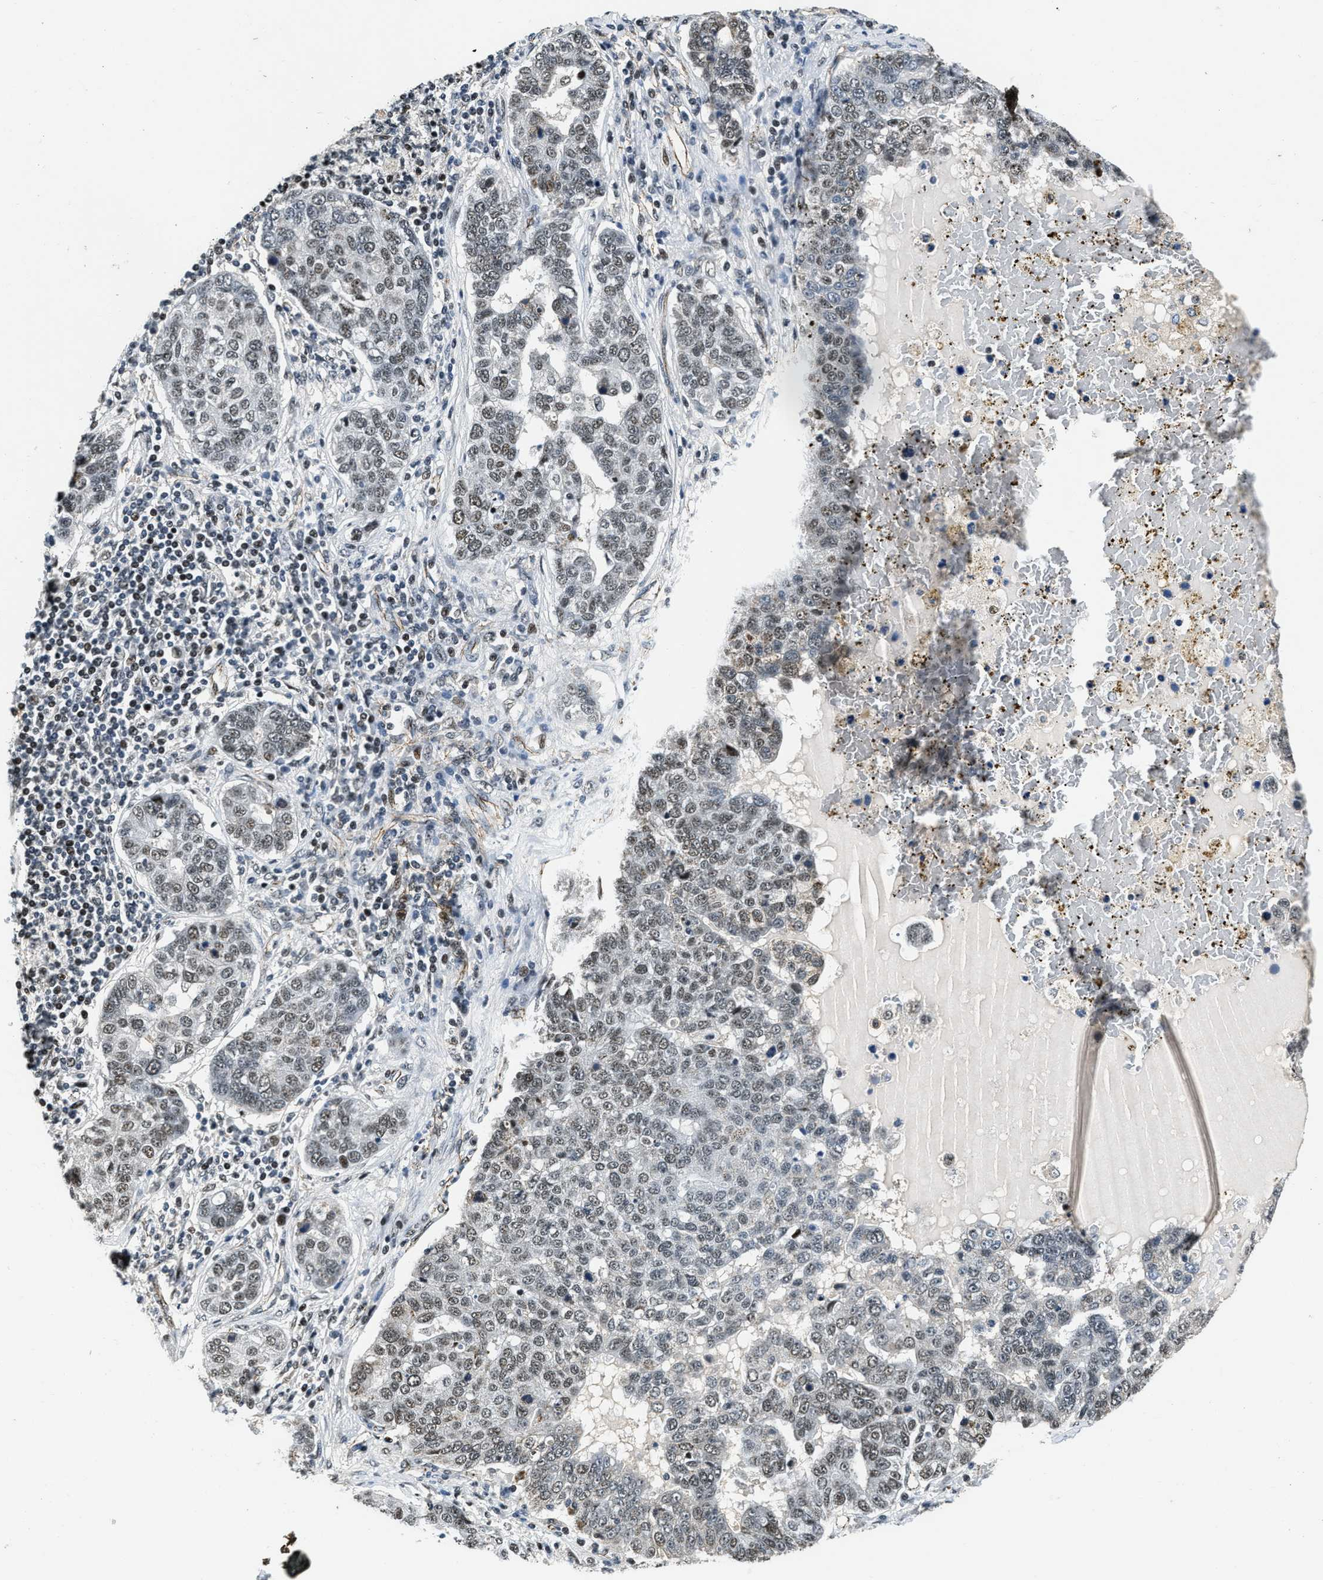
{"staining": {"intensity": "weak", "quantity": ">75%", "location": "nuclear"}, "tissue": "pancreatic cancer", "cell_type": "Tumor cells", "image_type": "cancer", "snomed": [{"axis": "morphology", "description": "Adenocarcinoma, NOS"}, {"axis": "topography", "description": "Pancreas"}], "caption": "A brown stain shows weak nuclear staining of a protein in adenocarcinoma (pancreatic) tumor cells.", "gene": "CCNE1", "patient": {"sex": "female", "age": 61}}